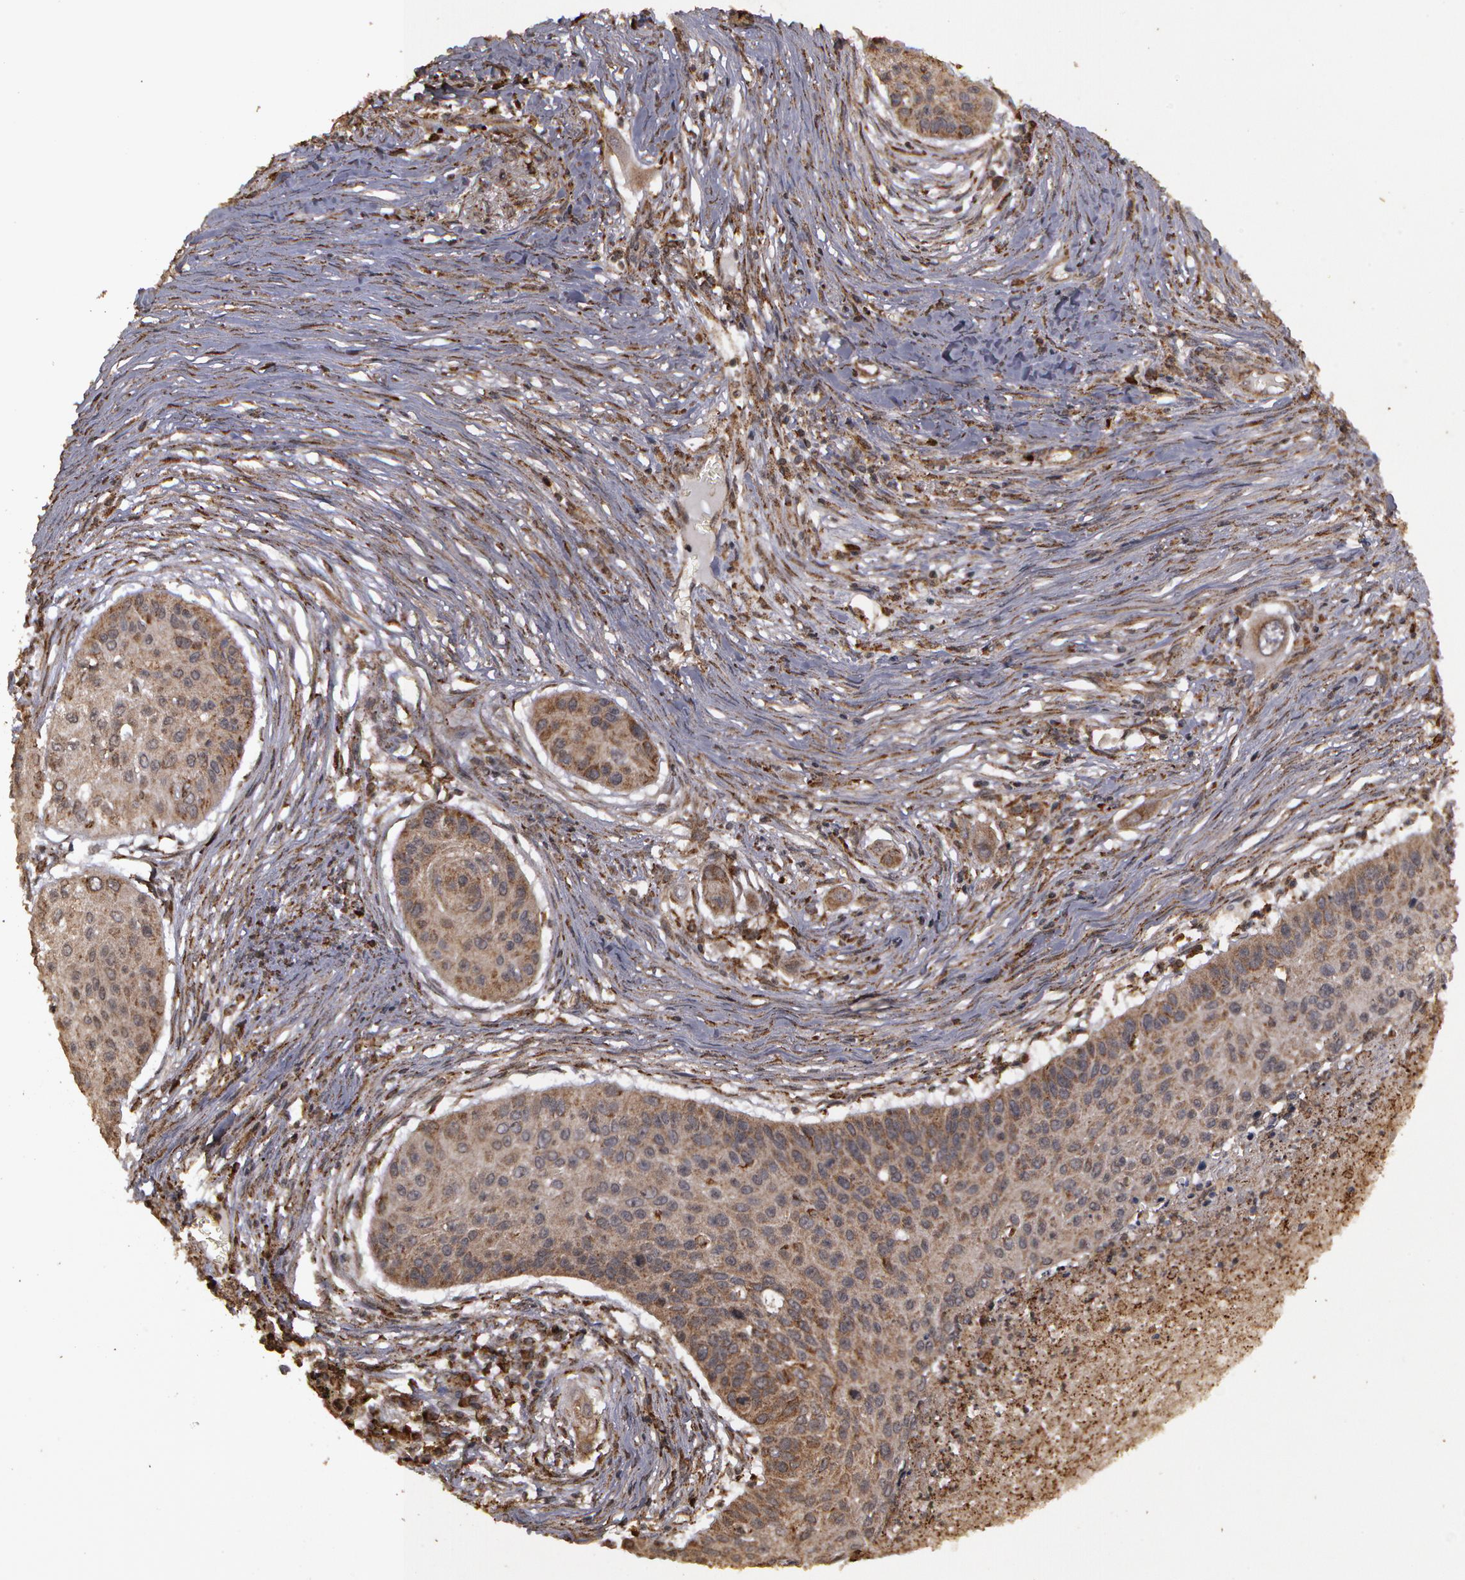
{"staining": {"intensity": "weak", "quantity": "25%-75%", "location": "cytoplasmic/membranous"}, "tissue": "lung cancer", "cell_type": "Tumor cells", "image_type": "cancer", "snomed": [{"axis": "morphology", "description": "Squamous cell carcinoma, NOS"}, {"axis": "topography", "description": "Lung"}], "caption": "A low amount of weak cytoplasmic/membranous expression is seen in about 25%-75% of tumor cells in lung cancer (squamous cell carcinoma) tissue. (DAB (3,3'-diaminobenzidine) IHC with brightfield microscopy, high magnification).", "gene": "CALR", "patient": {"sex": "male", "age": 71}}